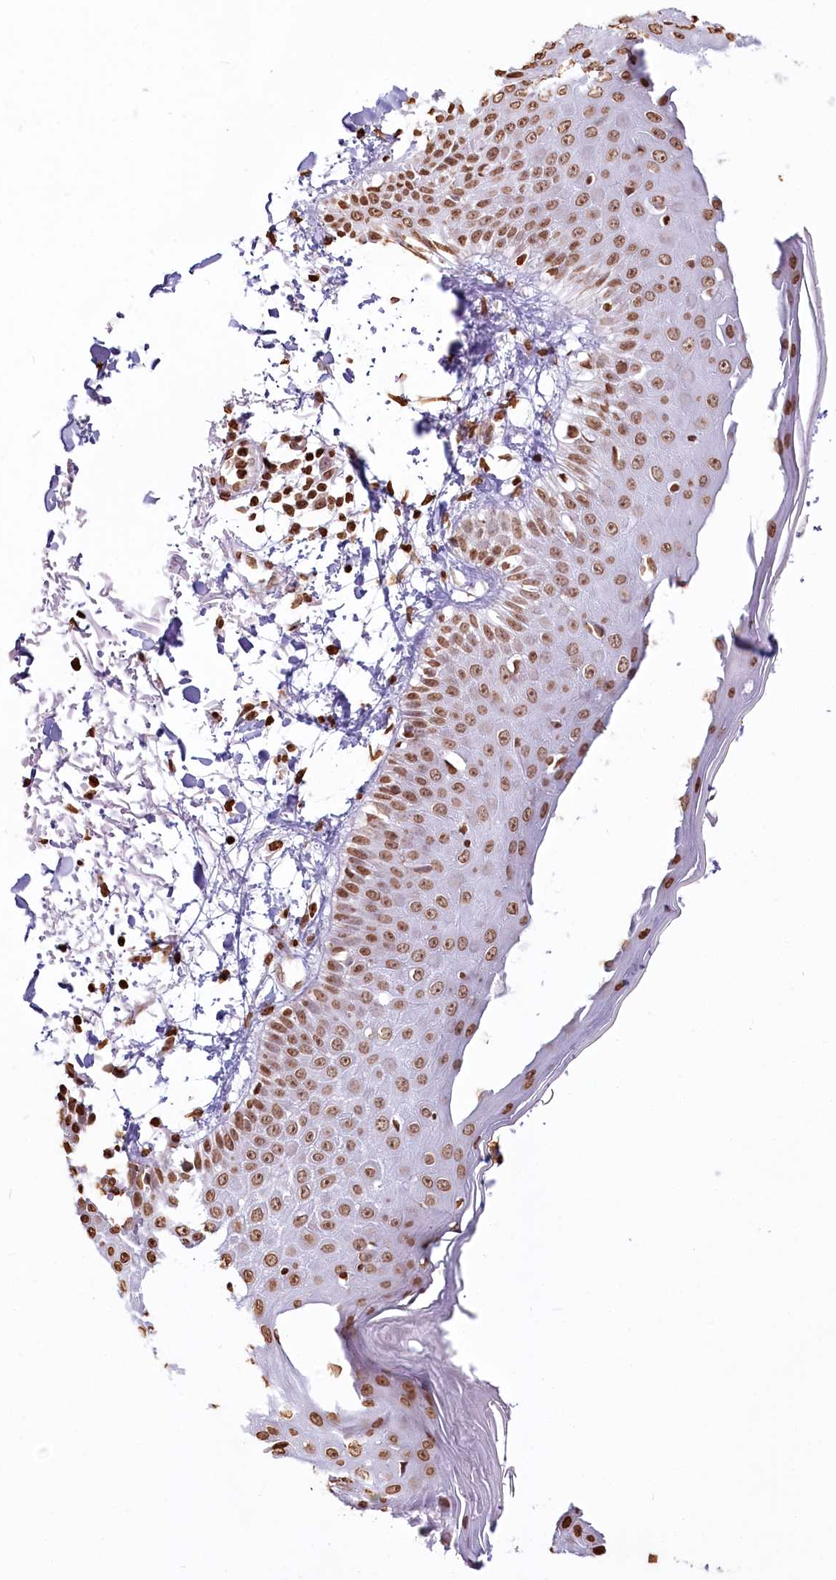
{"staining": {"intensity": "moderate", "quantity": ">75%", "location": "cytoplasmic/membranous,nuclear"}, "tissue": "skin", "cell_type": "Fibroblasts", "image_type": "normal", "snomed": [{"axis": "morphology", "description": "Normal tissue, NOS"}, {"axis": "morphology", "description": "Squamous cell carcinoma, NOS"}, {"axis": "topography", "description": "Skin"}, {"axis": "topography", "description": "Peripheral nerve tissue"}], "caption": "The immunohistochemical stain highlights moderate cytoplasmic/membranous,nuclear staining in fibroblasts of benign skin. The staining was performed using DAB (3,3'-diaminobenzidine) to visualize the protein expression in brown, while the nuclei were stained in blue with hematoxylin (Magnification: 20x).", "gene": "FAM13A", "patient": {"sex": "male", "age": 83}}